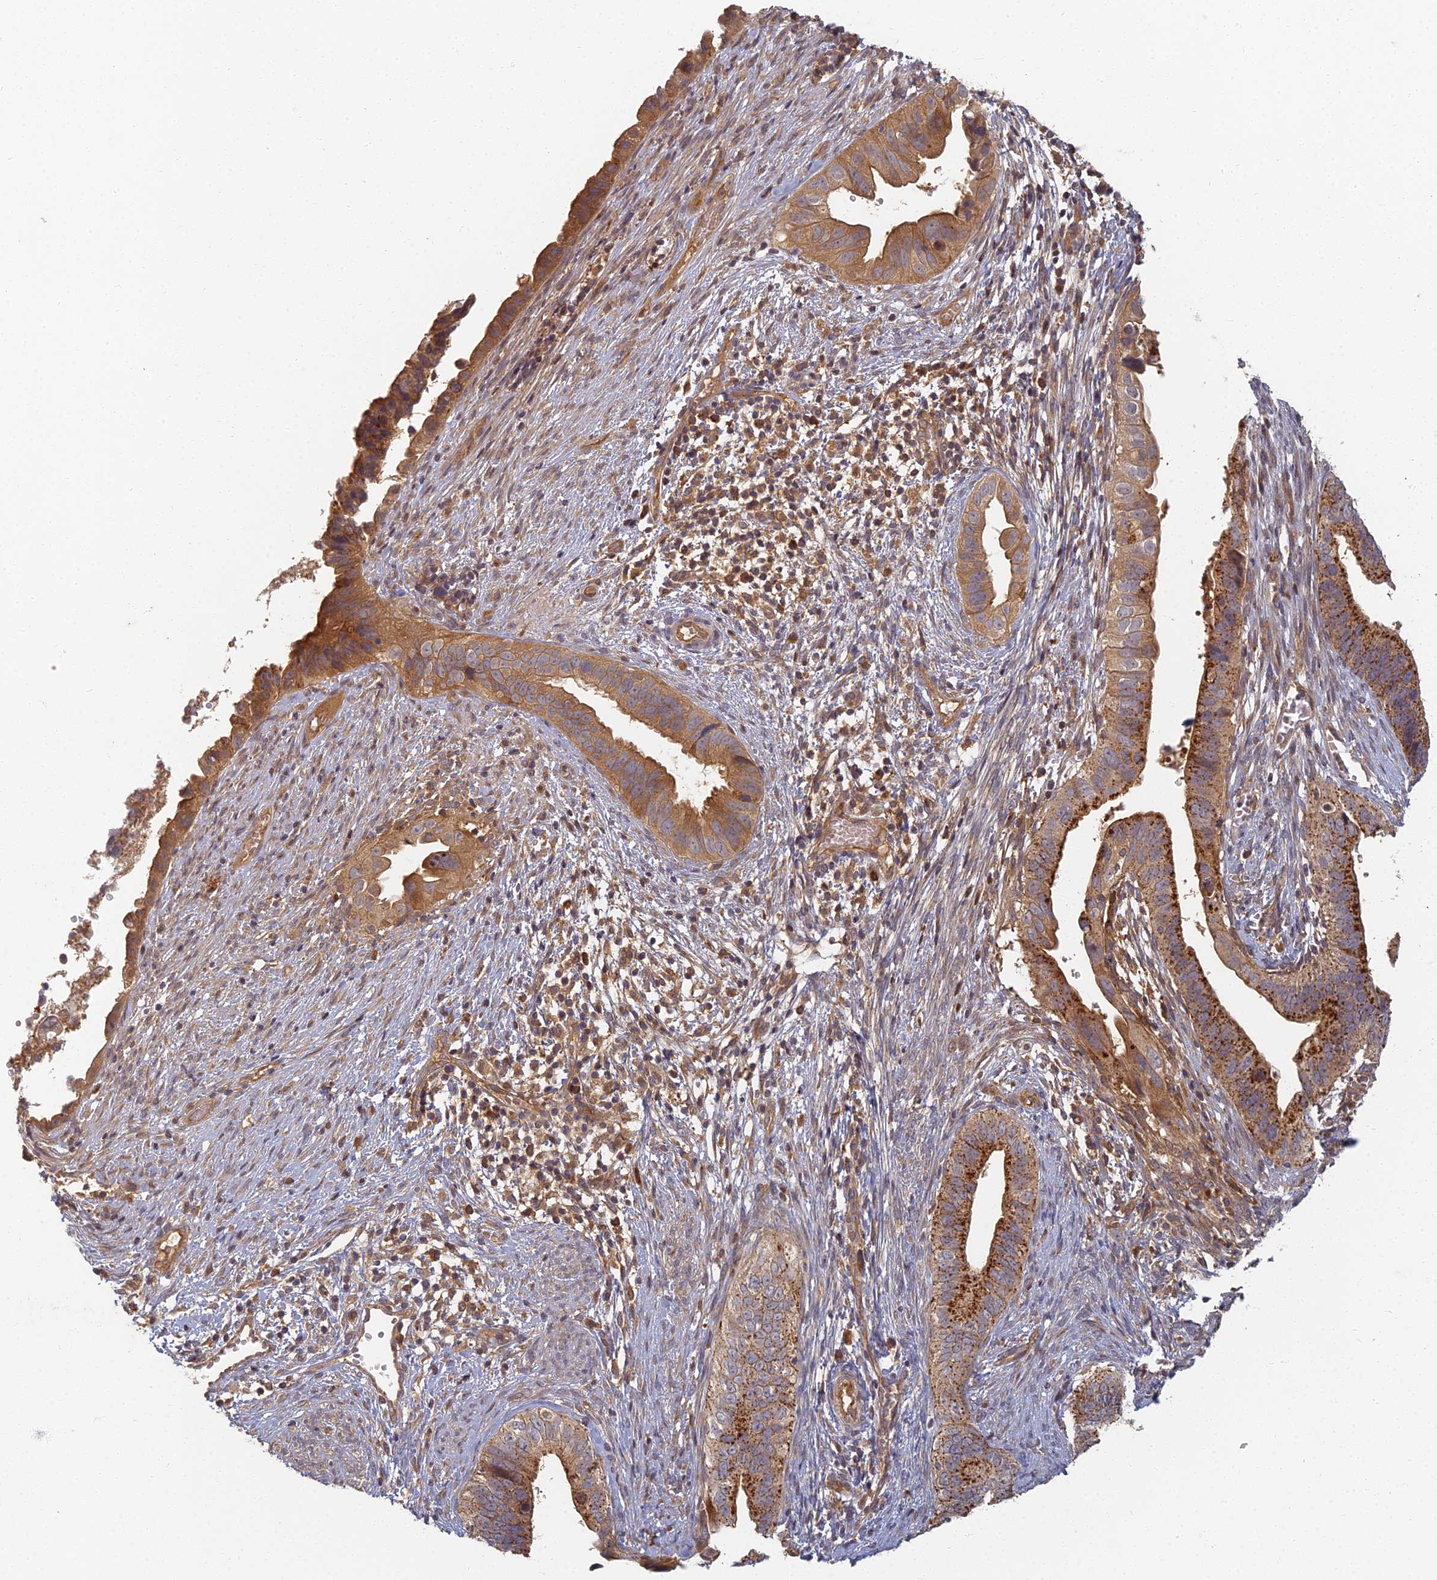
{"staining": {"intensity": "strong", "quantity": ">75%", "location": "cytoplasmic/membranous"}, "tissue": "cervical cancer", "cell_type": "Tumor cells", "image_type": "cancer", "snomed": [{"axis": "morphology", "description": "Adenocarcinoma, NOS"}, {"axis": "topography", "description": "Cervix"}], "caption": "Immunohistochemical staining of cervical cancer displays high levels of strong cytoplasmic/membranous expression in approximately >75% of tumor cells. The protein is stained brown, and the nuclei are stained in blue (DAB IHC with brightfield microscopy, high magnification).", "gene": "INO80D", "patient": {"sex": "female", "age": 42}}